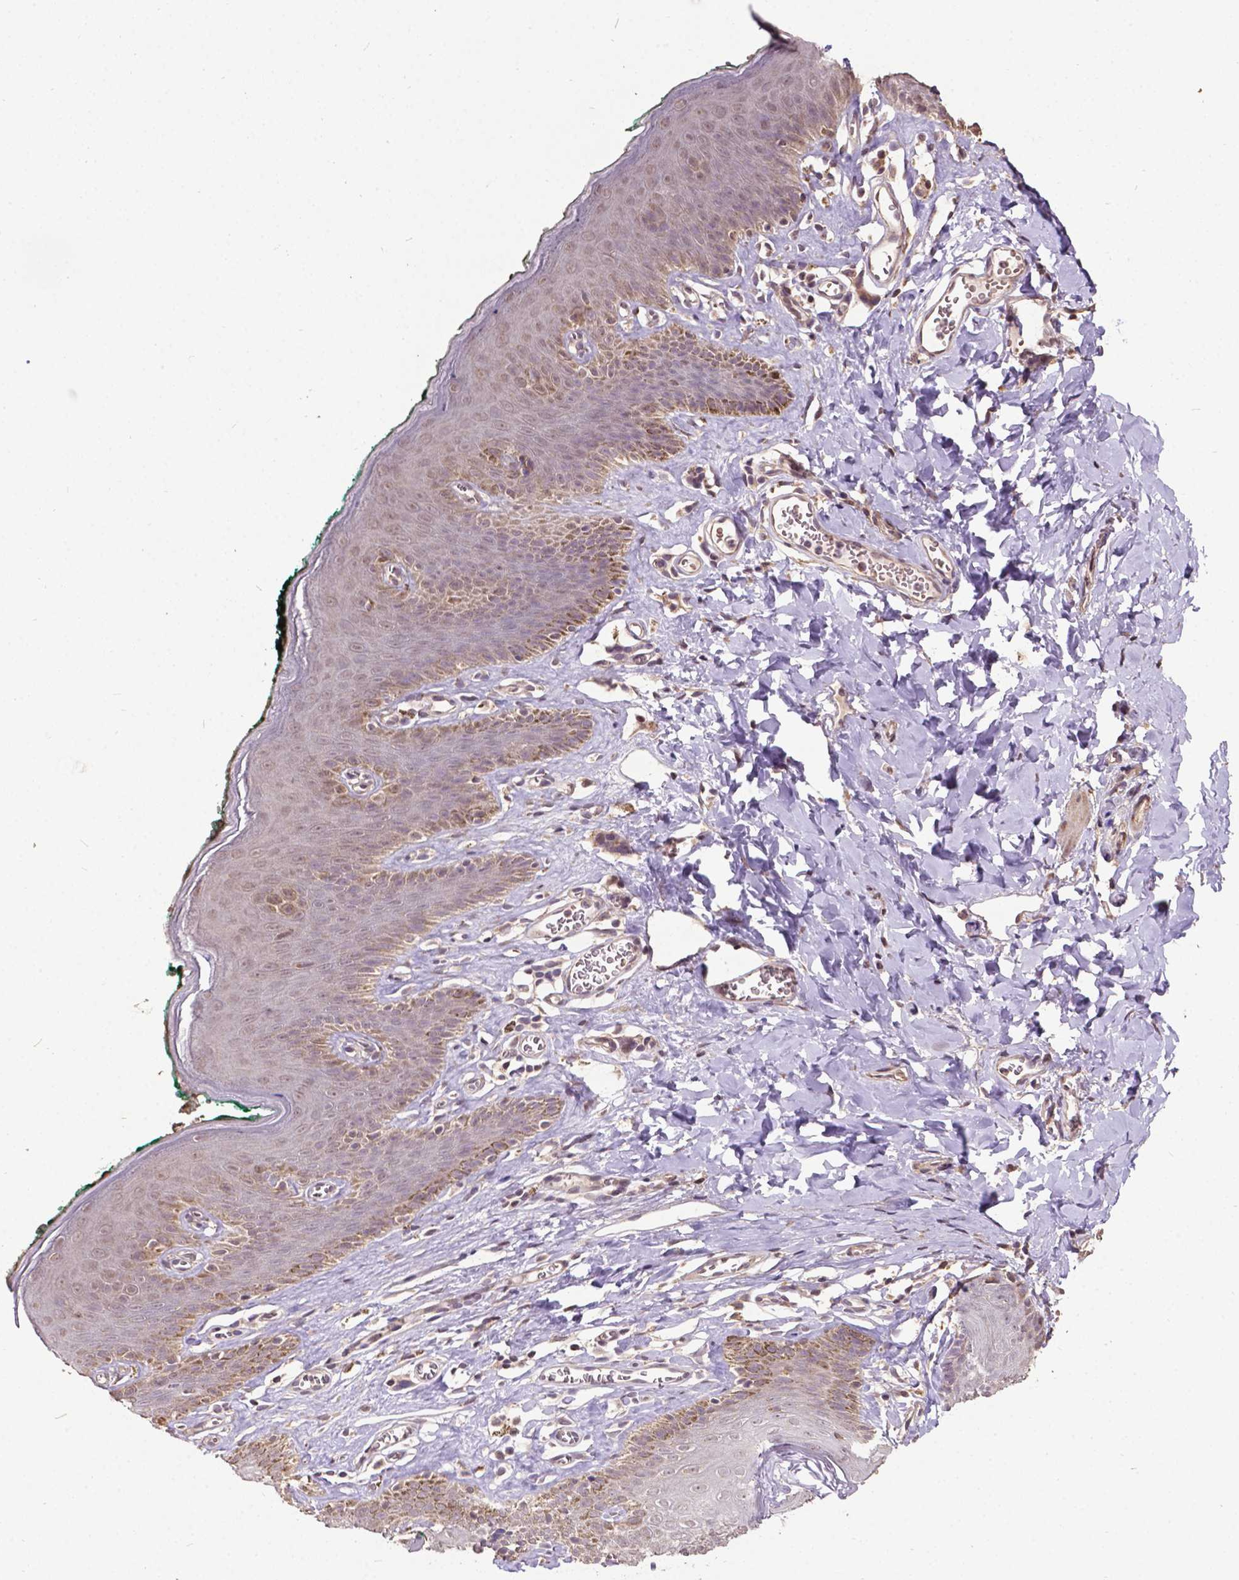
{"staining": {"intensity": "weak", "quantity": "25%-75%", "location": "cytoplasmic/membranous"}, "tissue": "skin", "cell_type": "Epidermal cells", "image_type": "normal", "snomed": [{"axis": "morphology", "description": "Normal tissue, NOS"}, {"axis": "topography", "description": "Vulva"}, {"axis": "topography", "description": "Peripheral nerve tissue"}], "caption": "IHC image of benign skin stained for a protein (brown), which displays low levels of weak cytoplasmic/membranous staining in about 25%-75% of epidermal cells.", "gene": "GLRA2", "patient": {"sex": "female", "age": 66}}